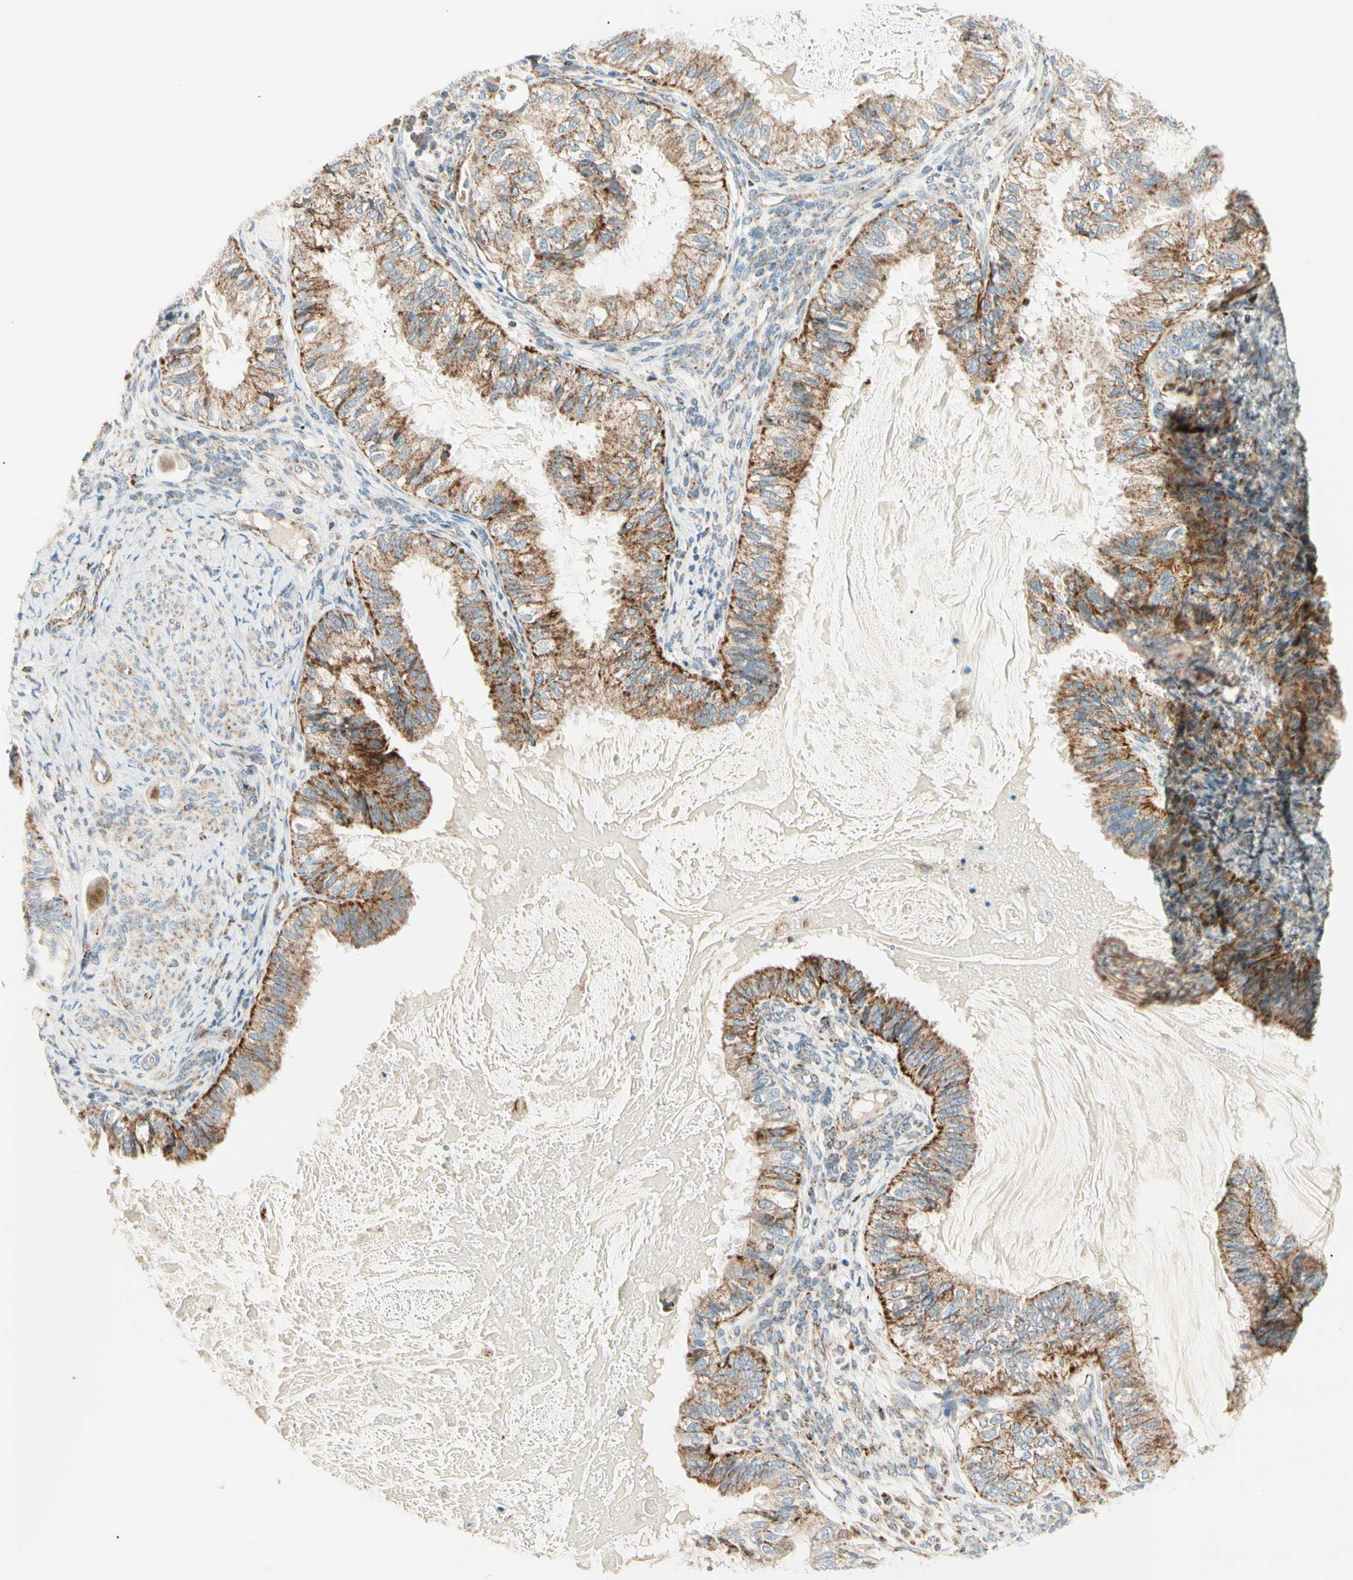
{"staining": {"intensity": "strong", "quantity": ">75%", "location": "cytoplasmic/membranous"}, "tissue": "cervical cancer", "cell_type": "Tumor cells", "image_type": "cancer", "snomed": [{"axis": "morphology", "description": "Normal tissue, NOS"}, {"axis": "morphology", "description": "Adenocarcinoma, NOS"}, {"axis": "topography", "description": "Cervix"}, {"axis": "topography", "description": "Endometrium"}], "caption": "Cervical cancer (adenocarcinoma) stained with a protein marker exhibits strong staining in tumor cells.", "gene": "TBC1D10A", "patient": {"sex": "female", "age": 86}}